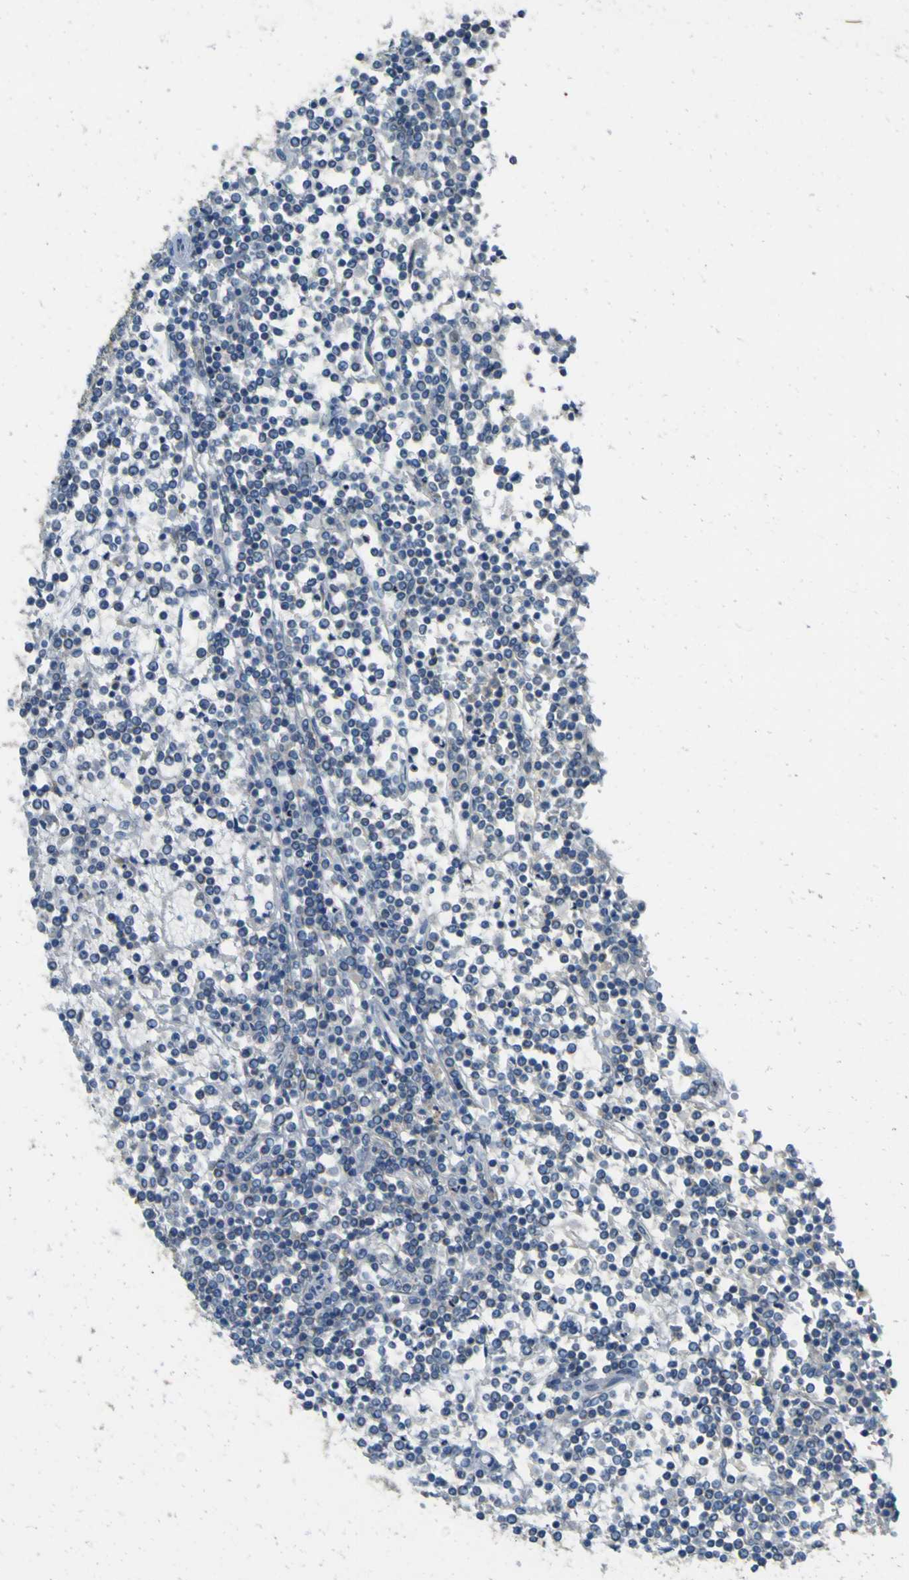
{"staining": {"intensity": "weak", "quantity": "25%-75%", "location": "cytoplasmic/membranous"}, "tissue": "lymphoma", "cell_type": "Tumor cells", "image_type": "cancer", "snomed": [{"axis": "morphology", "description": "Malignant lymphoma, non-Hodgkin's type, Low grade"}, {"axis": "topography", "description": "Spleen"}], "caption": "A micrograph showing weak cytoplasmic/membranous positivity in about 25%-75% of tumor cells in low-grade malignant lymphoma, non-Hodgkin's type, as visualized by brown immunohistochemical staining.", "gene": "FKTN", "patient": {"sex": "female", "age": 19}}